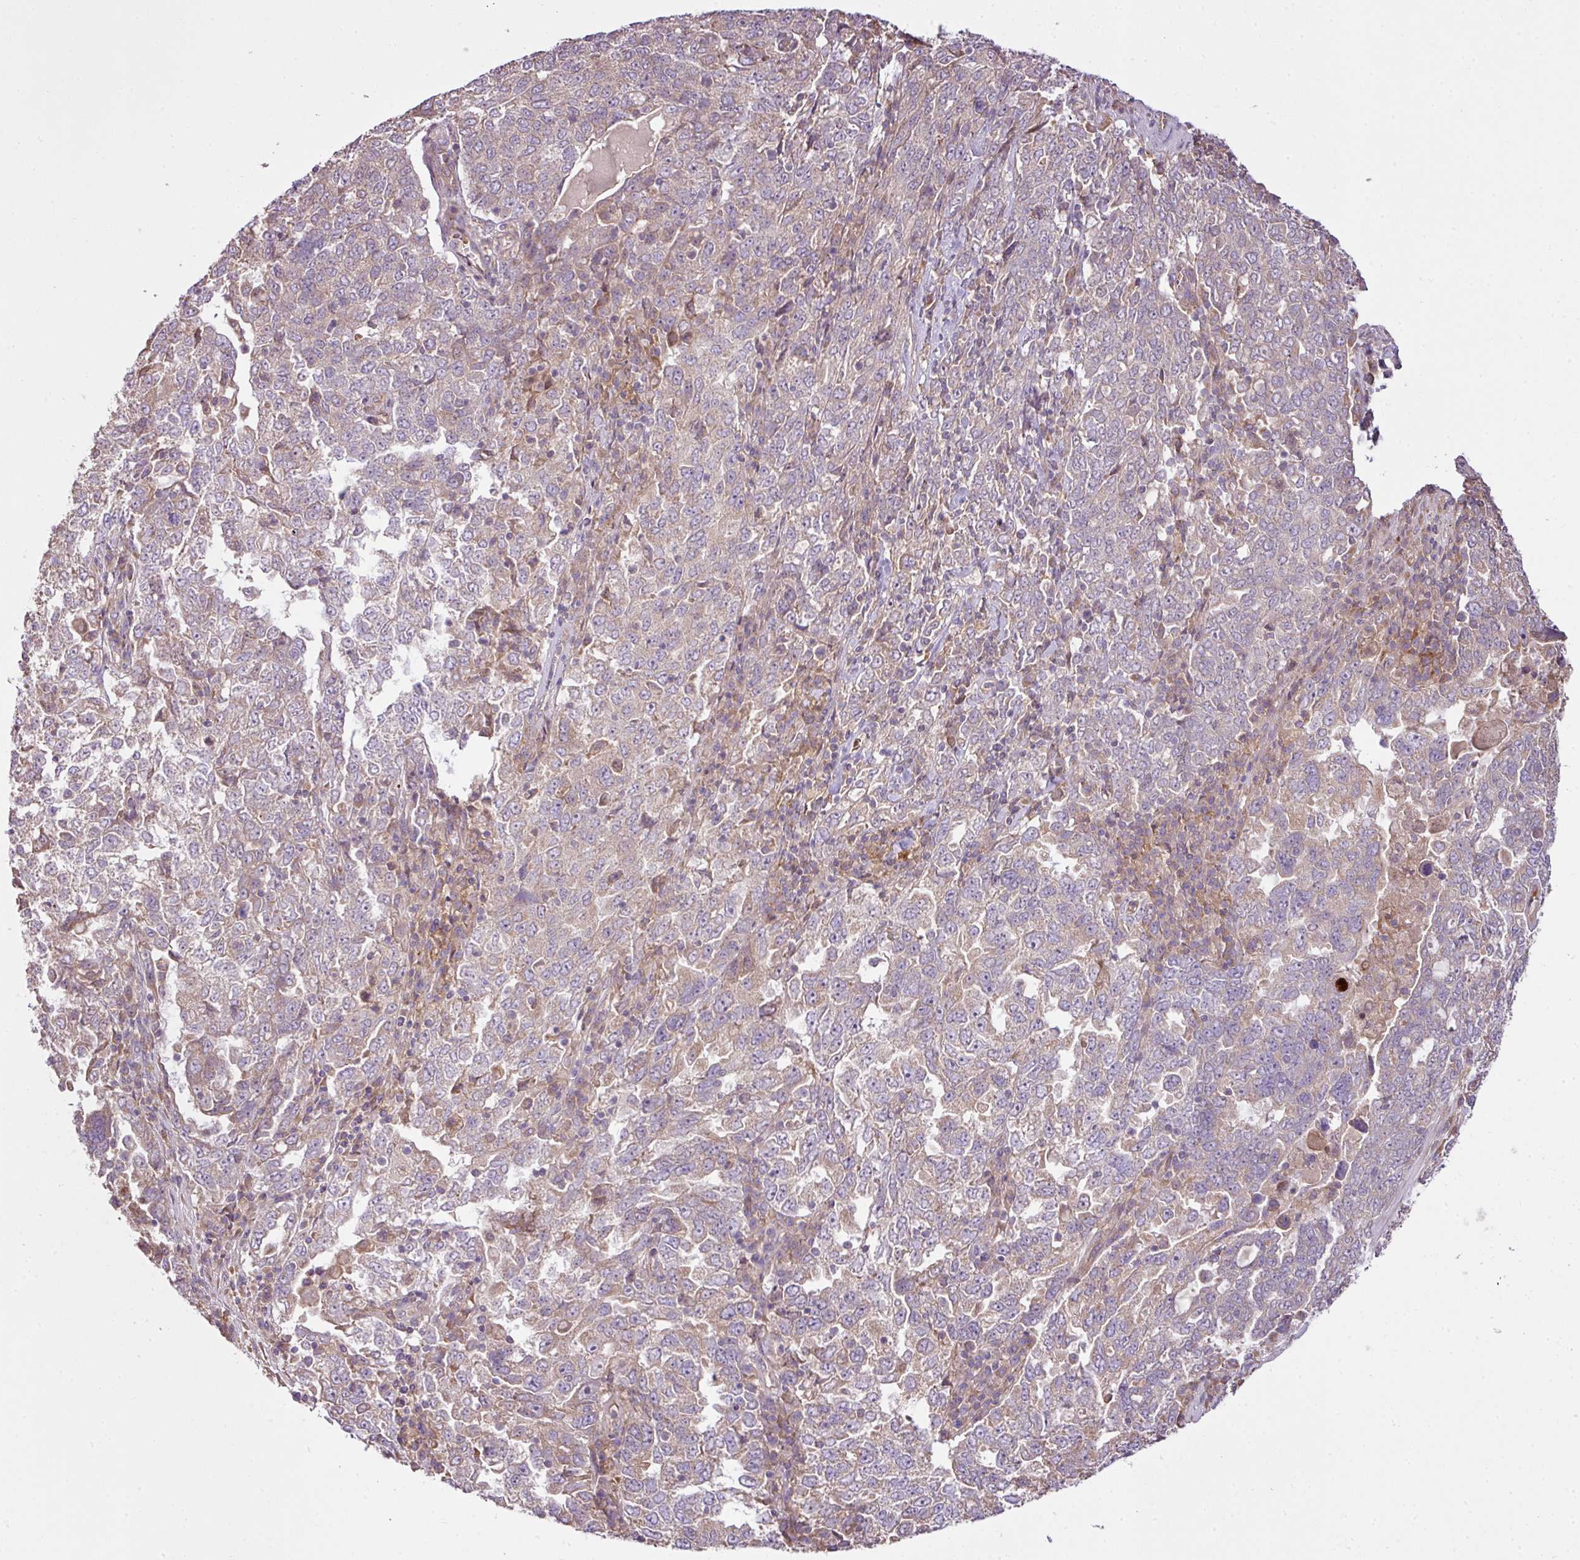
{"staining": {"intensity": "negative", "quantity": "none", "location": "none"}, "tissue": "ovarian cancer", "cell_type": "Tumor cells", "image_type": "cancer", "snomed": [{"axis": "morphology", "description": "Carcinoma, endometroid"}, {"axis": "topography", "description": "Ovary"}], "caption": "Immunohistochemical staining of ovarian cancer (endometroid carcinoma) reveals no significant expression in tumor cells.", "gene": "COX18", "patient": {"sex": "female", "age": 62}}